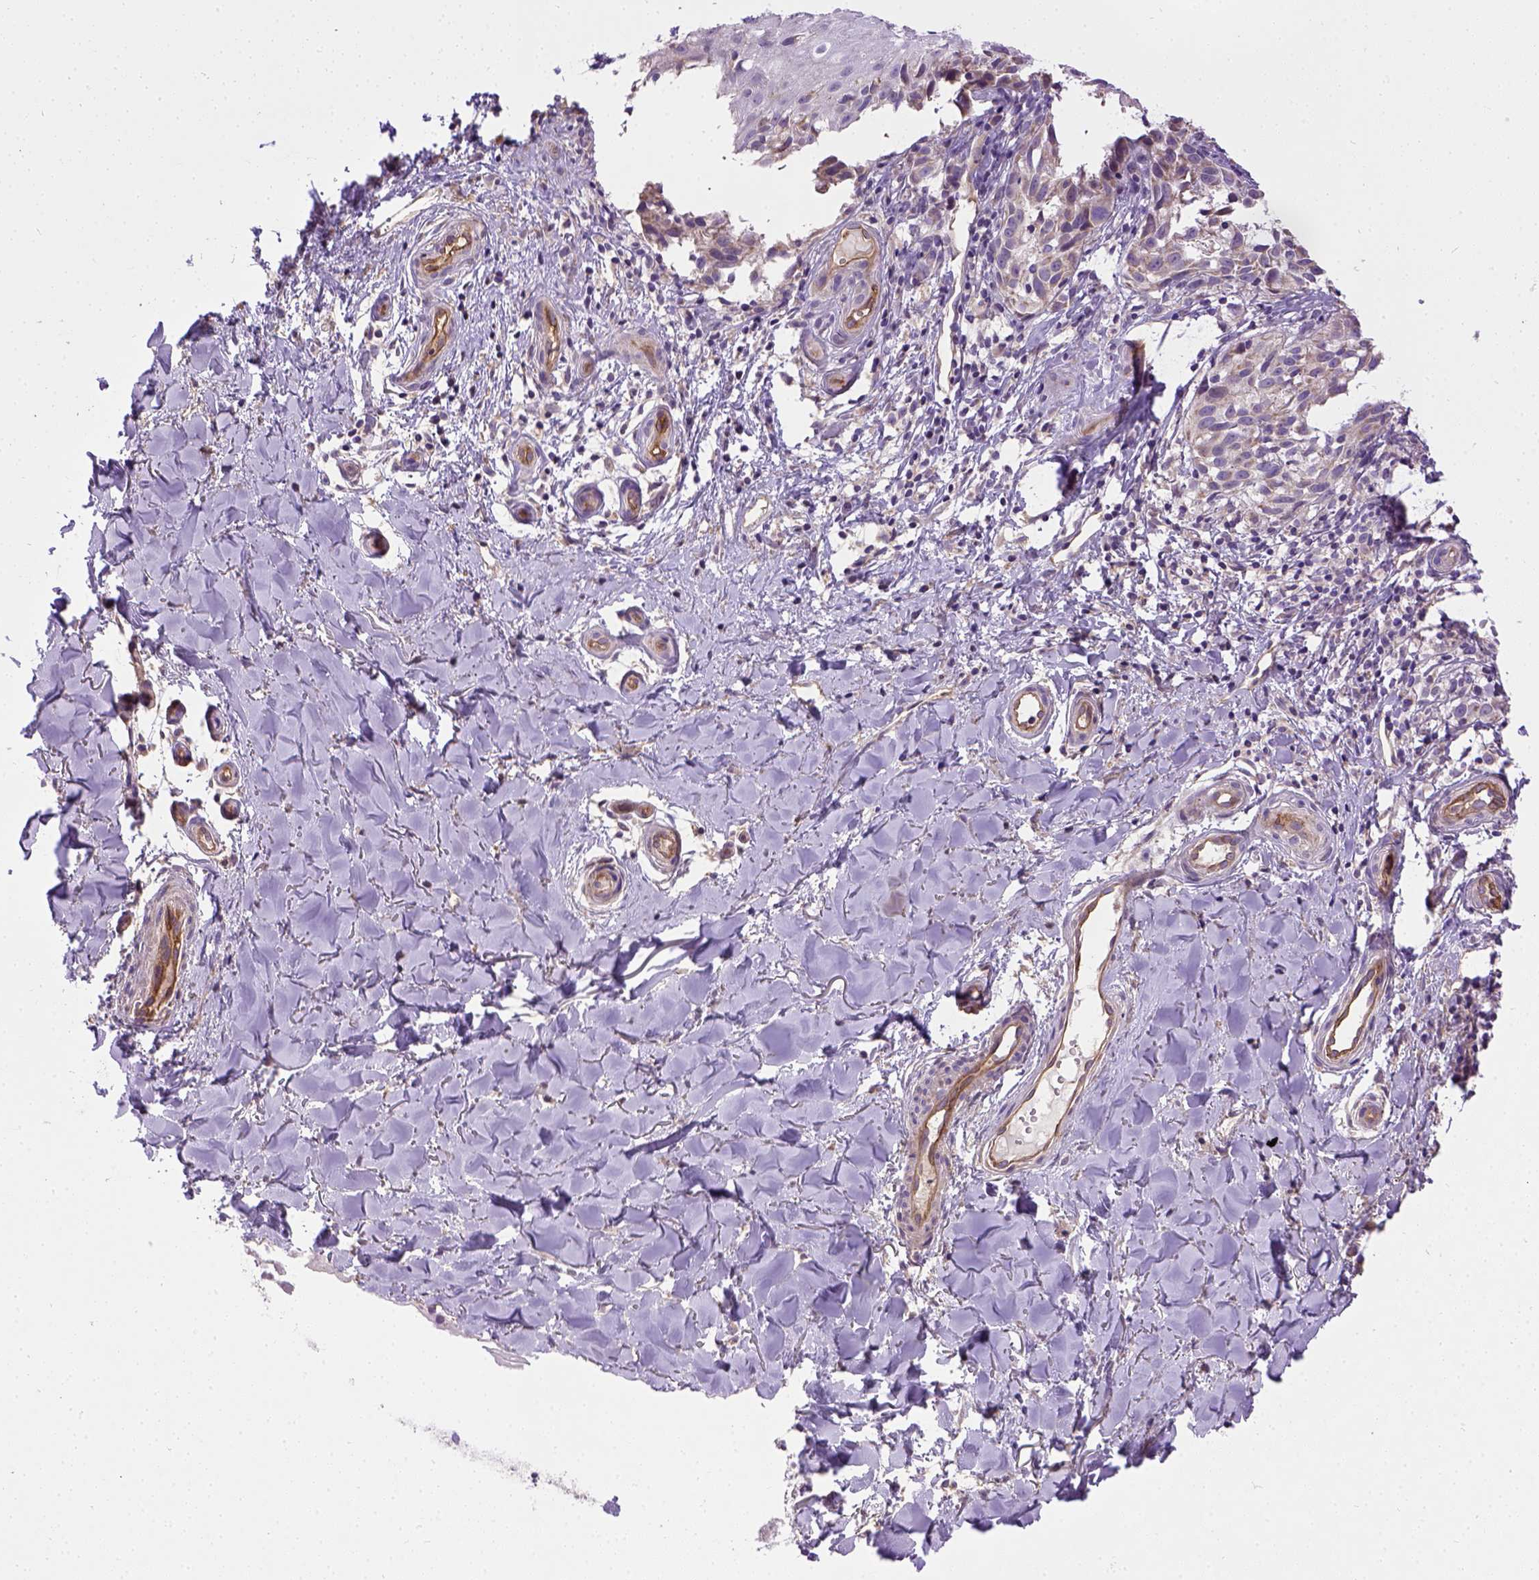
{"staining": {"intensity": "negative", "quantity": "none", "location": "none"}, "tissue": "melanoma", "cell_type": "Tumor cells", "image_type": "cancer", "snomed": [{"axis": "morphology", "description": "Malignant melanoma, NOS"}, {"axis": "topography", "description": "Skin"}], "caption": "Melanoma stained for a protein using immunohistochemistry displays no staining tumor cells.", "gene": "ENG", "patient": {"sex": "female", "age": 53}}